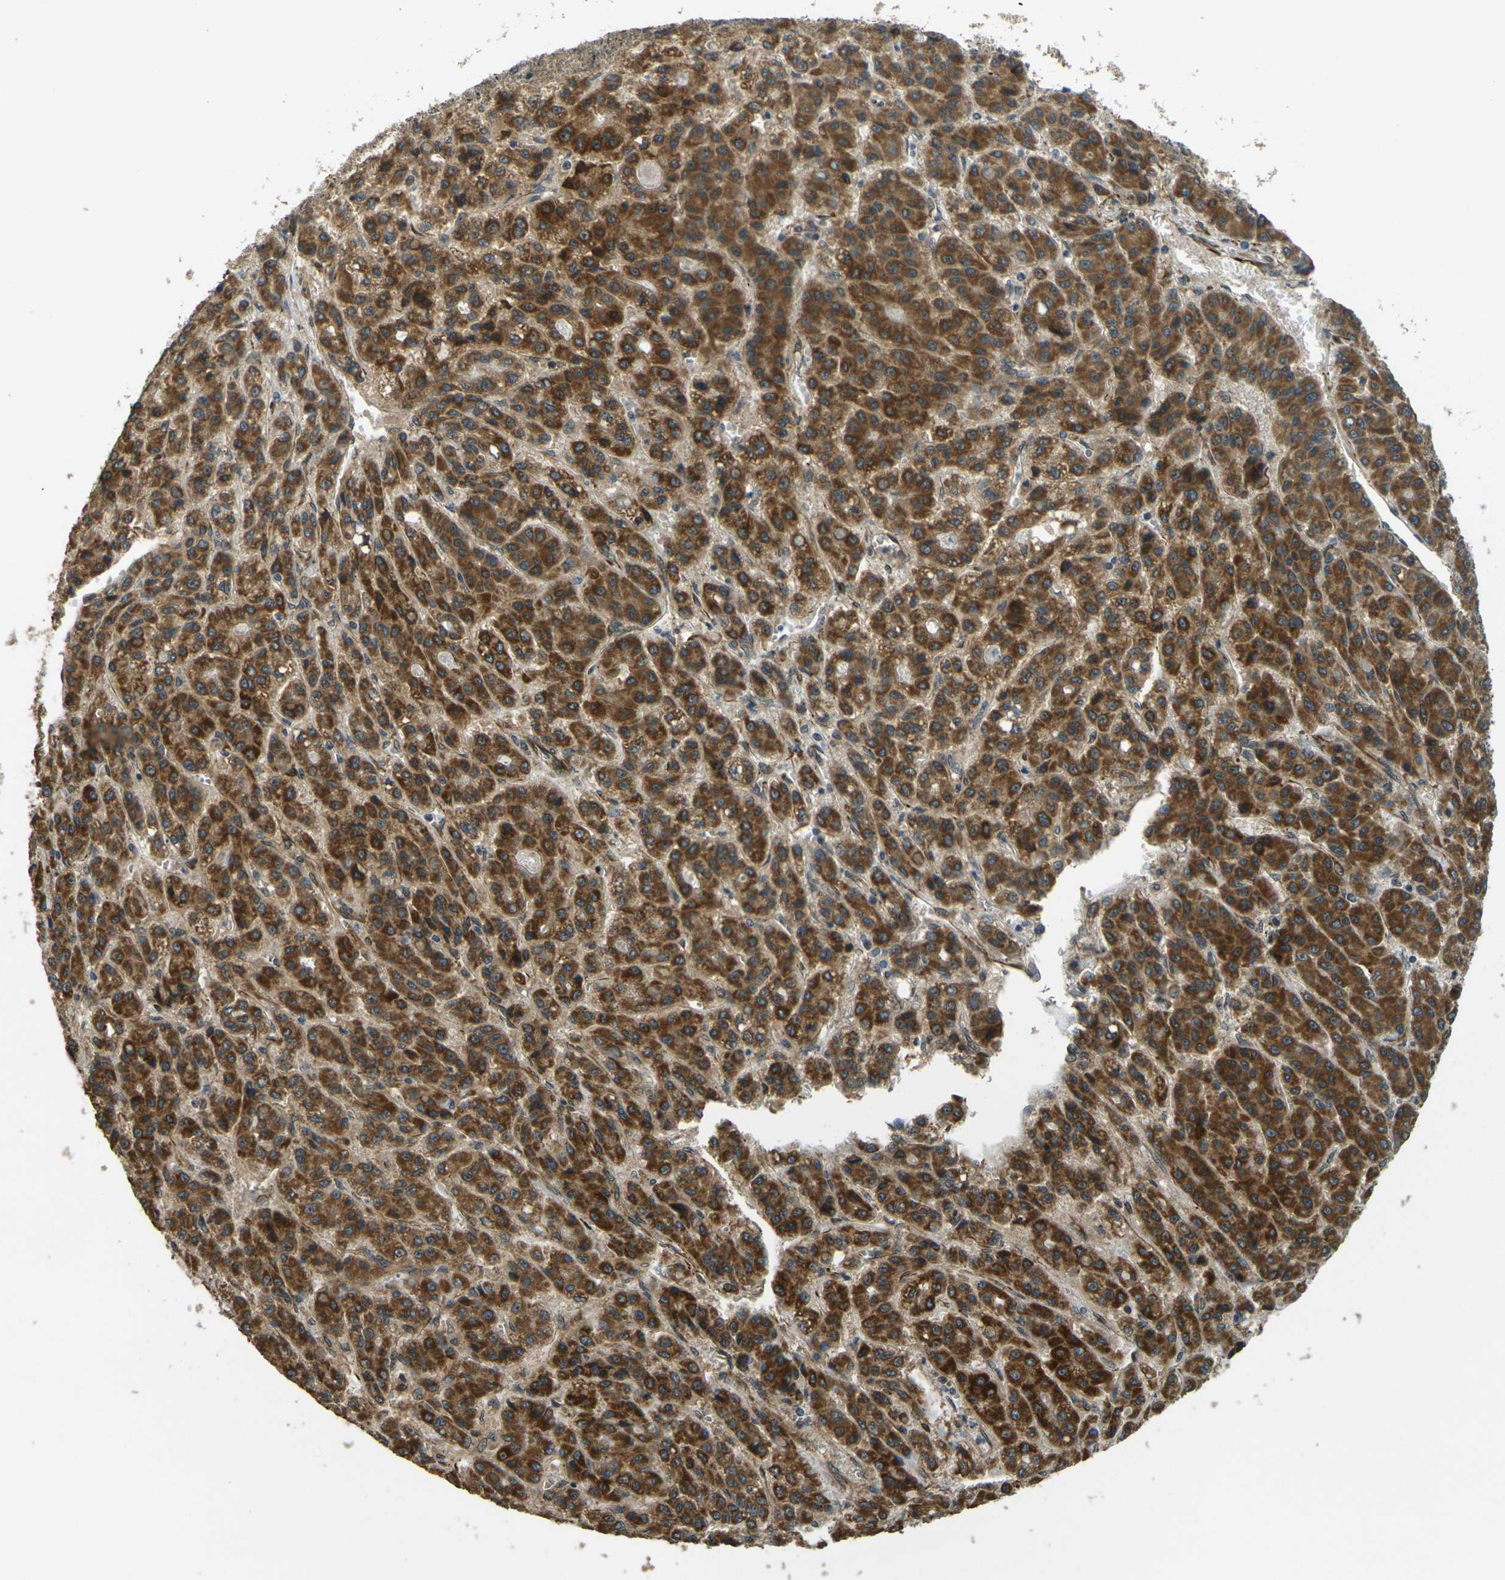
{"staining": {"intensity": "strong", "quantity": ">75%", "location": "cytoplasmic/membranous"}, "tissue": "liver cancer", "cell_type": "Tumor cells", "image_type": "cancer", "snomed": [{"axis": "morphology", "description": "Carcinoma, Hepatocellular, NOS"}, {"axis": "topography", "description": "Liver"}], "caption": "Strong cytoplasmic/membranous protein expression is present in approximately >75% of tumor cells in liver cancer.", "gene": "FUT11", "patient": {"sex": "male", "age": 70}}